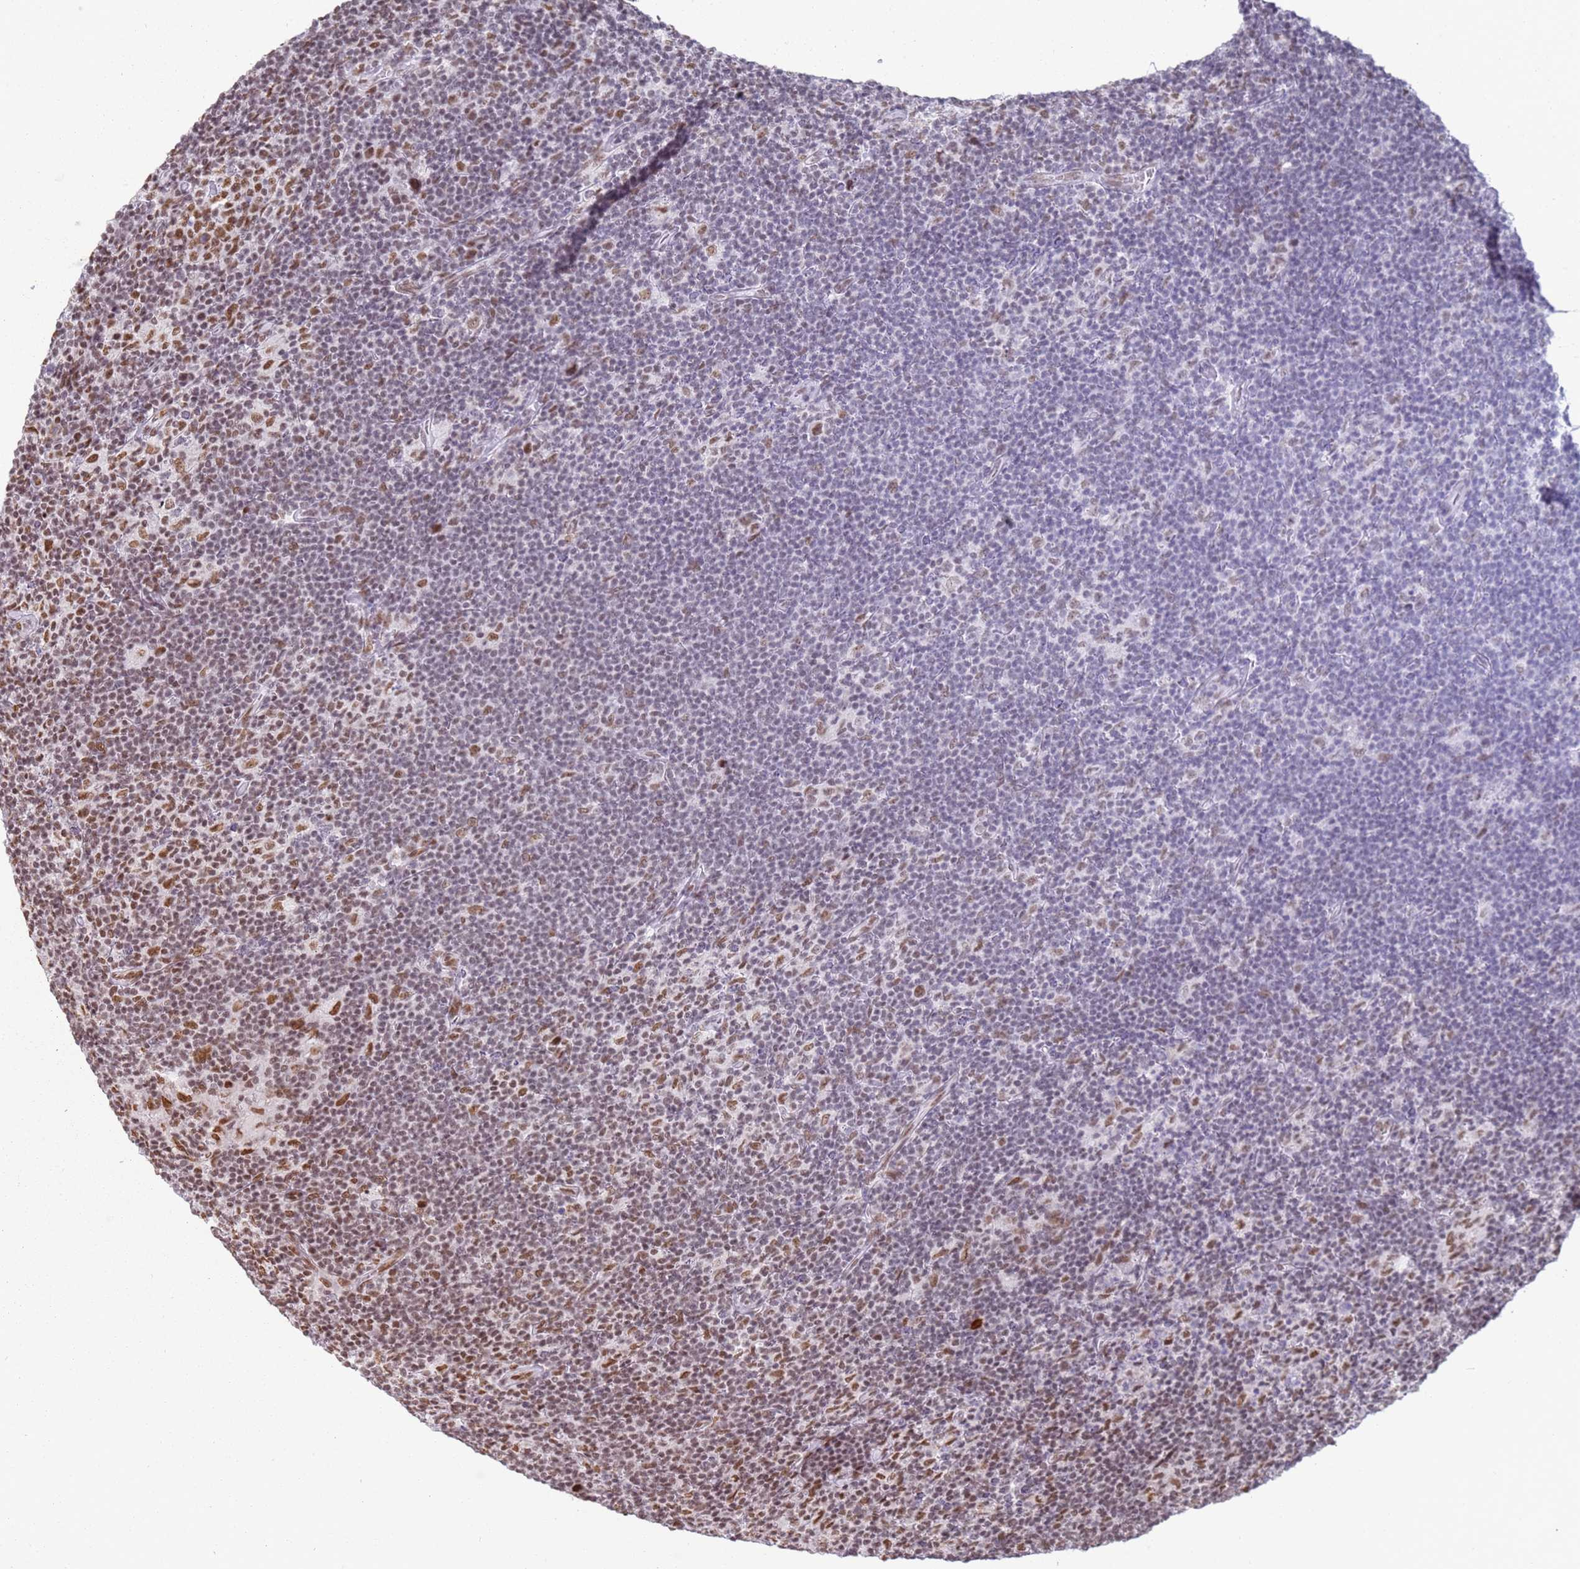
{"staining": {"intensity": "moderate", "quantity": ">75%", "location": "nuclear"}, "tissue": "lymphoma", "cell_type": "Tumor cells", "image_type": "cancer", "snomed": [{"axis": "morphology", "description": "Hodgkin's disease, NOS"}, {"axis": "topography", "description": "Lymph node"}], "caption": "Immunohistochemistry (IHC) image of lymphoma stained for a protein (brown), which exhibits medium levels of moderate nuclear staining in about >75% of tumor cells.", "gene": "TENT4A", "patient": {"sex": "female", "age": 57}}